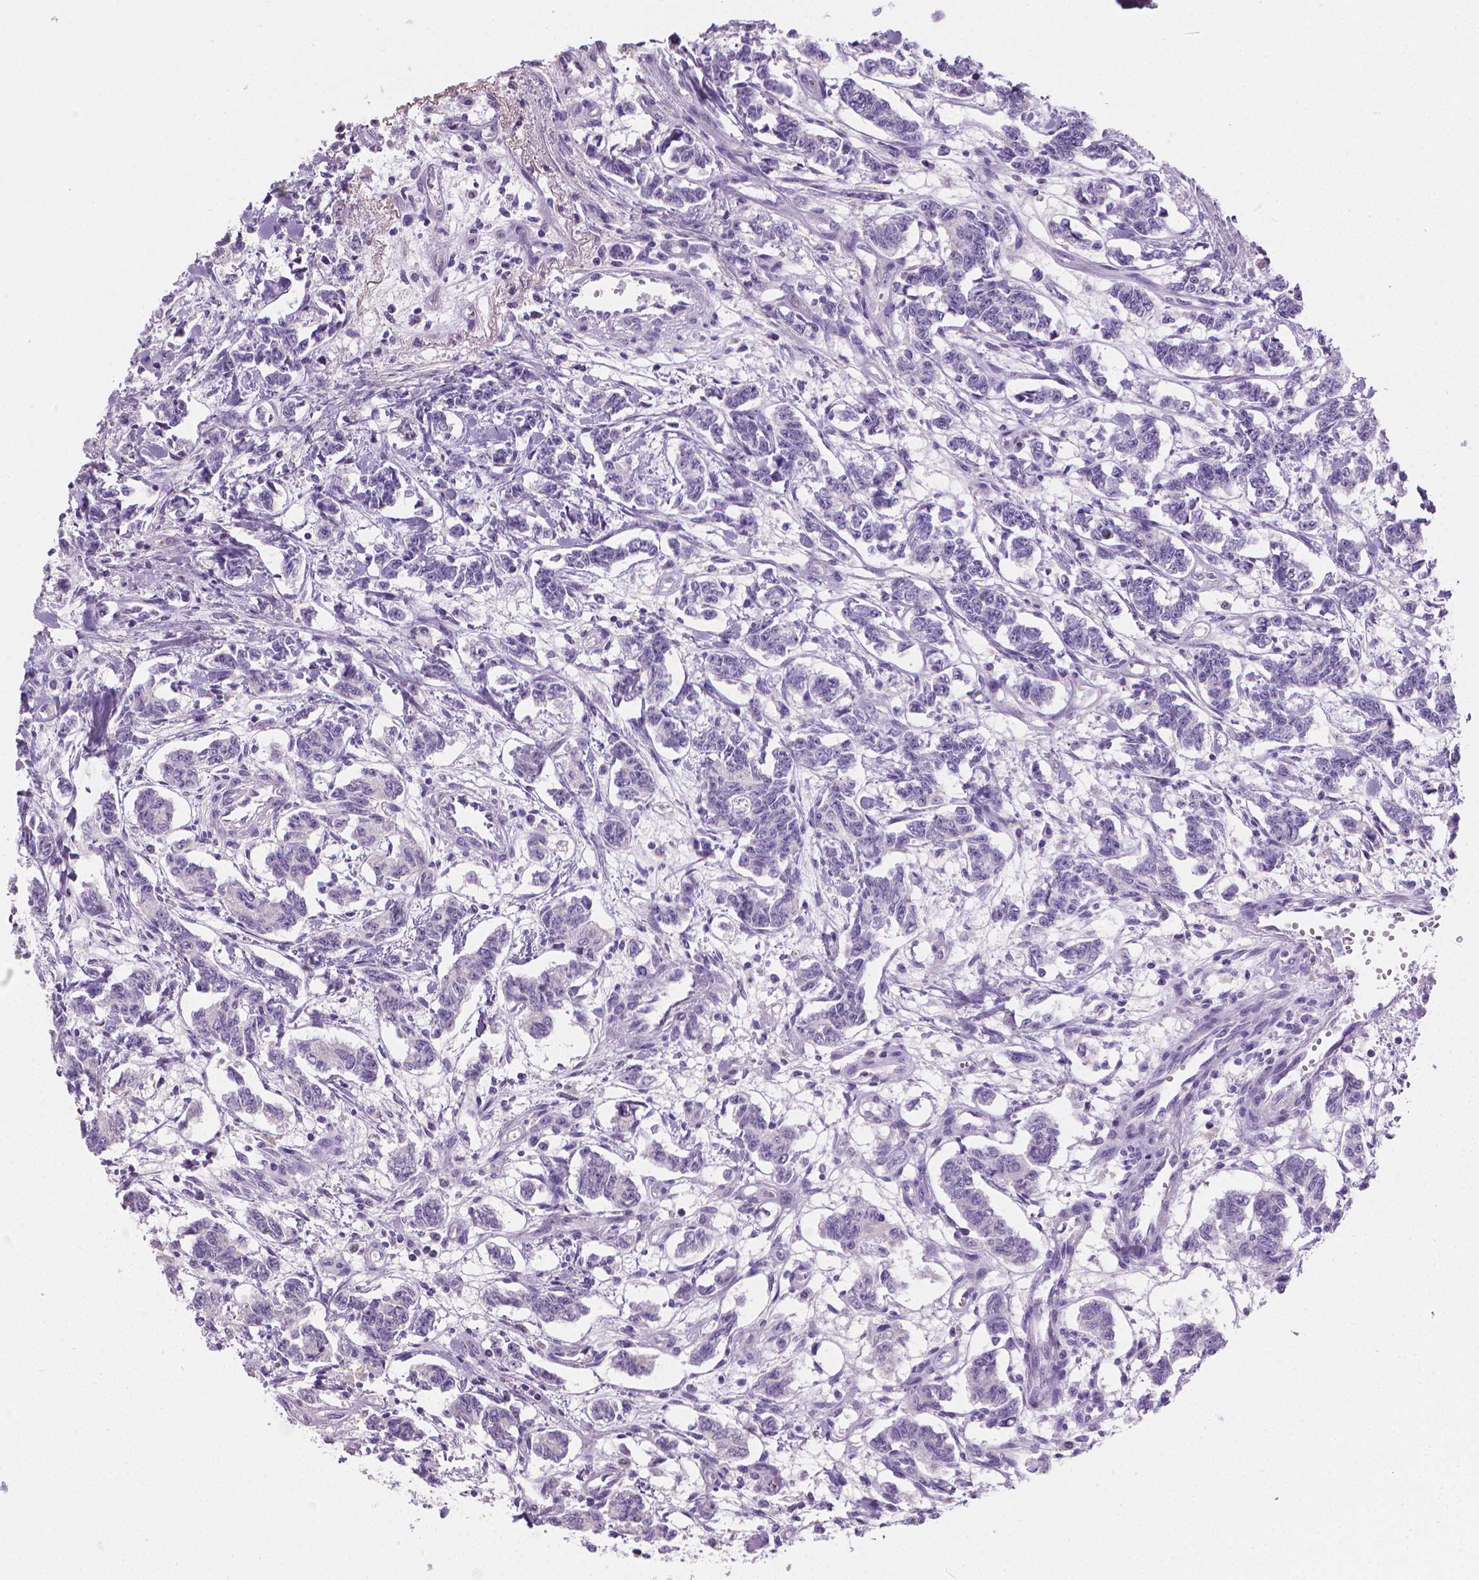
{"staining": {"intensity": "negative", "quantity": "none", "location": "none"}, "tissue": "carcinoid", "cell_type": "Tumor cells", "image_type": "cancer", "snomed": [{"axis": "morphology", "description": "Carcinoid, malignant, NOS"}, {"axis": "topography", "description": "Kidney"}], "caption": "High magnification brightfield microscopy of carcinoid stained with DAB (brown) and counterstained with hematoxylin (blue): tumor cells show no significant staining. (DAB immunohistochemistry (IHC) with hematoxylin counter stain).", "gene": "CABCOCO1", "patient": {"sex": "female", "age": 41}}